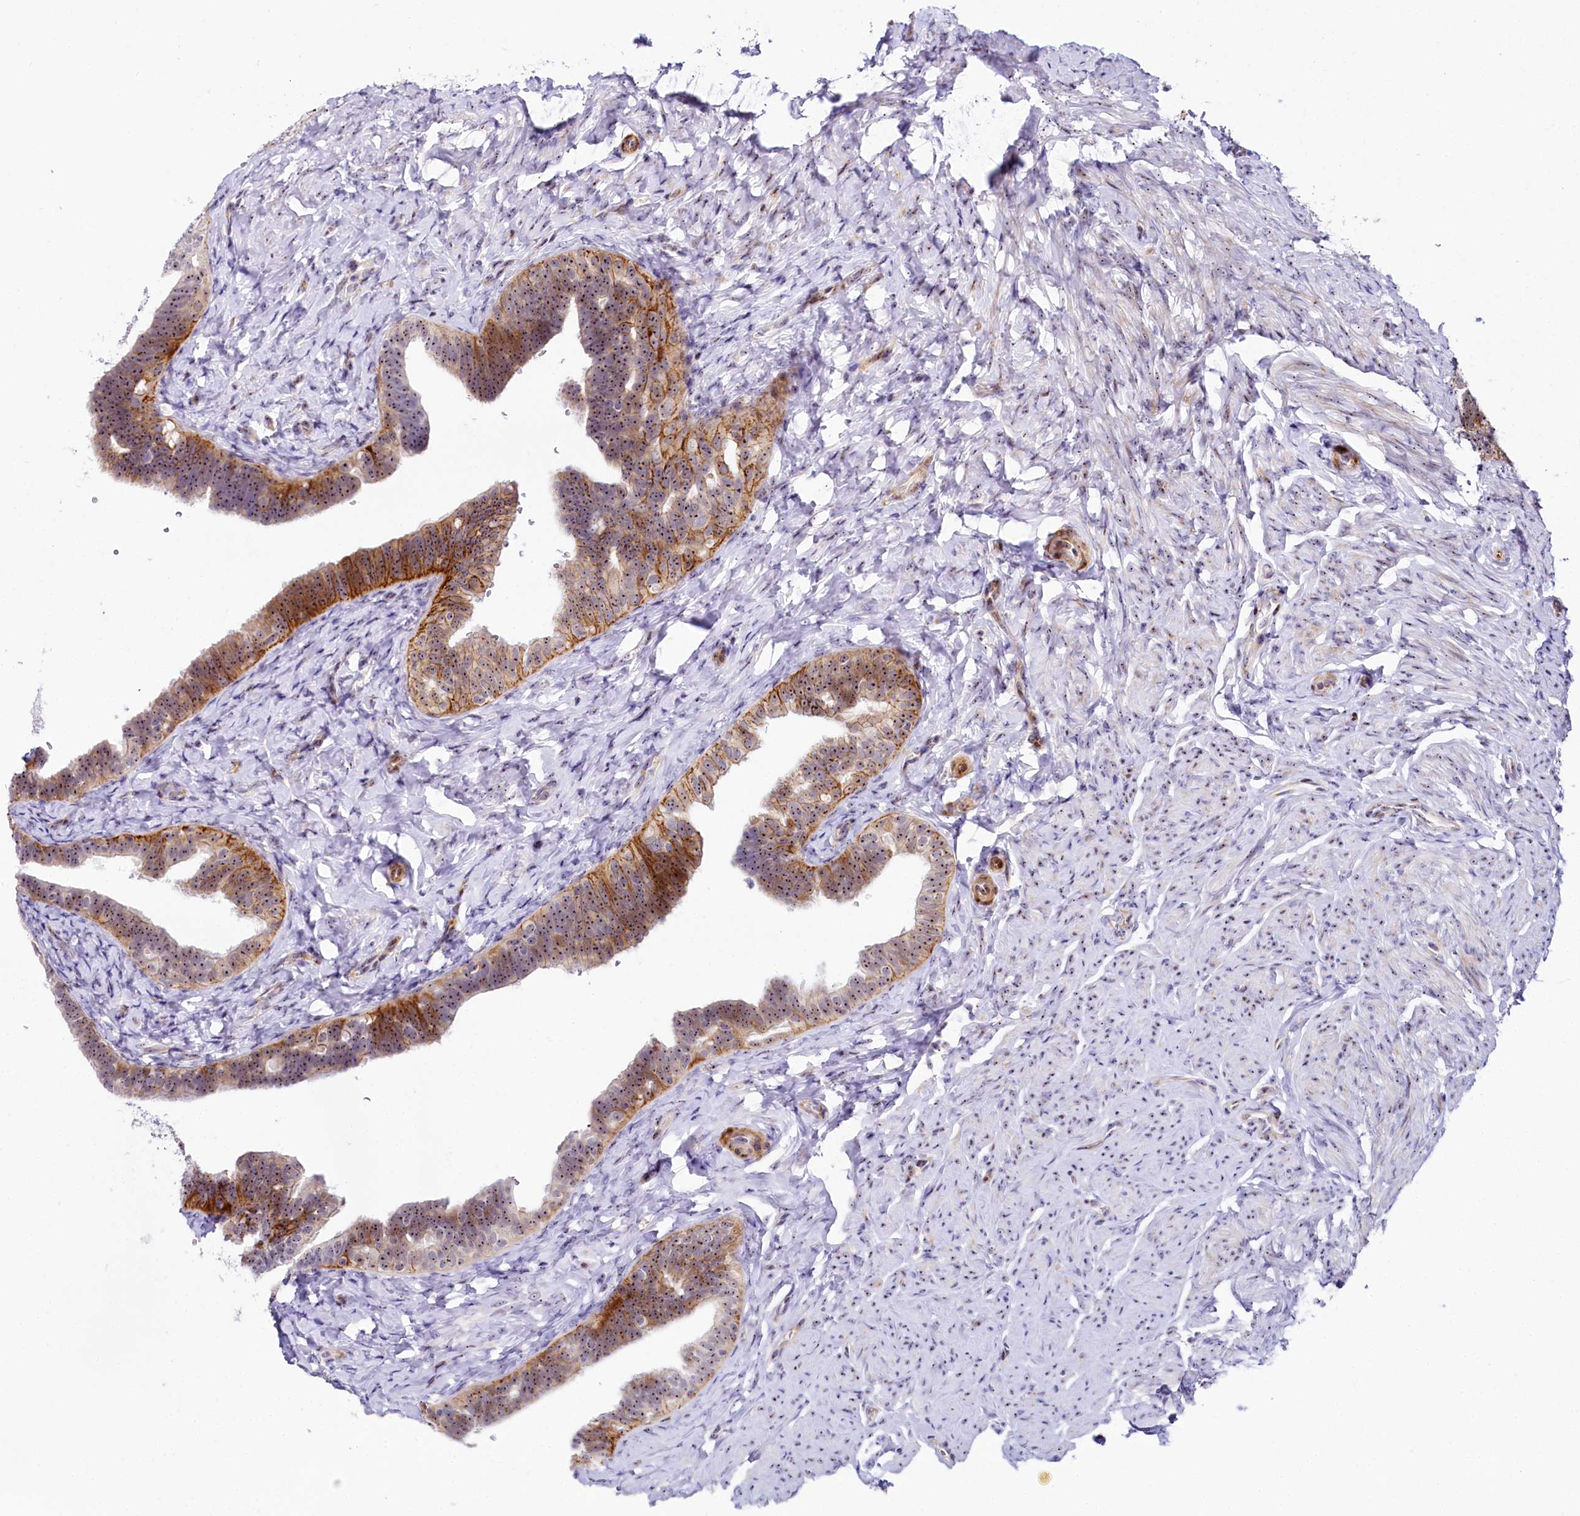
{"staining": {"intensity": "moderate", "quantity": ">75%", "location": "cytoplasmic/membranous,nuclear"}, "tissue": "fallopian tube", "cell_type": "Glandular cells", "image_type": "normal", "snomed": [{"axis": "morphology", "description": "Normal tissue, NOS"}, {"axis": "topography", "description": "Fallopian tube"}], "caption": "Glandular cells exhibit medium levels of moderate cytoplasmic/membranous,nuclear expression in approximately >75% of cells in normal fallopian tube.", "gene": "TCOF1", "patient": {"sex": "female", "age": 39}}